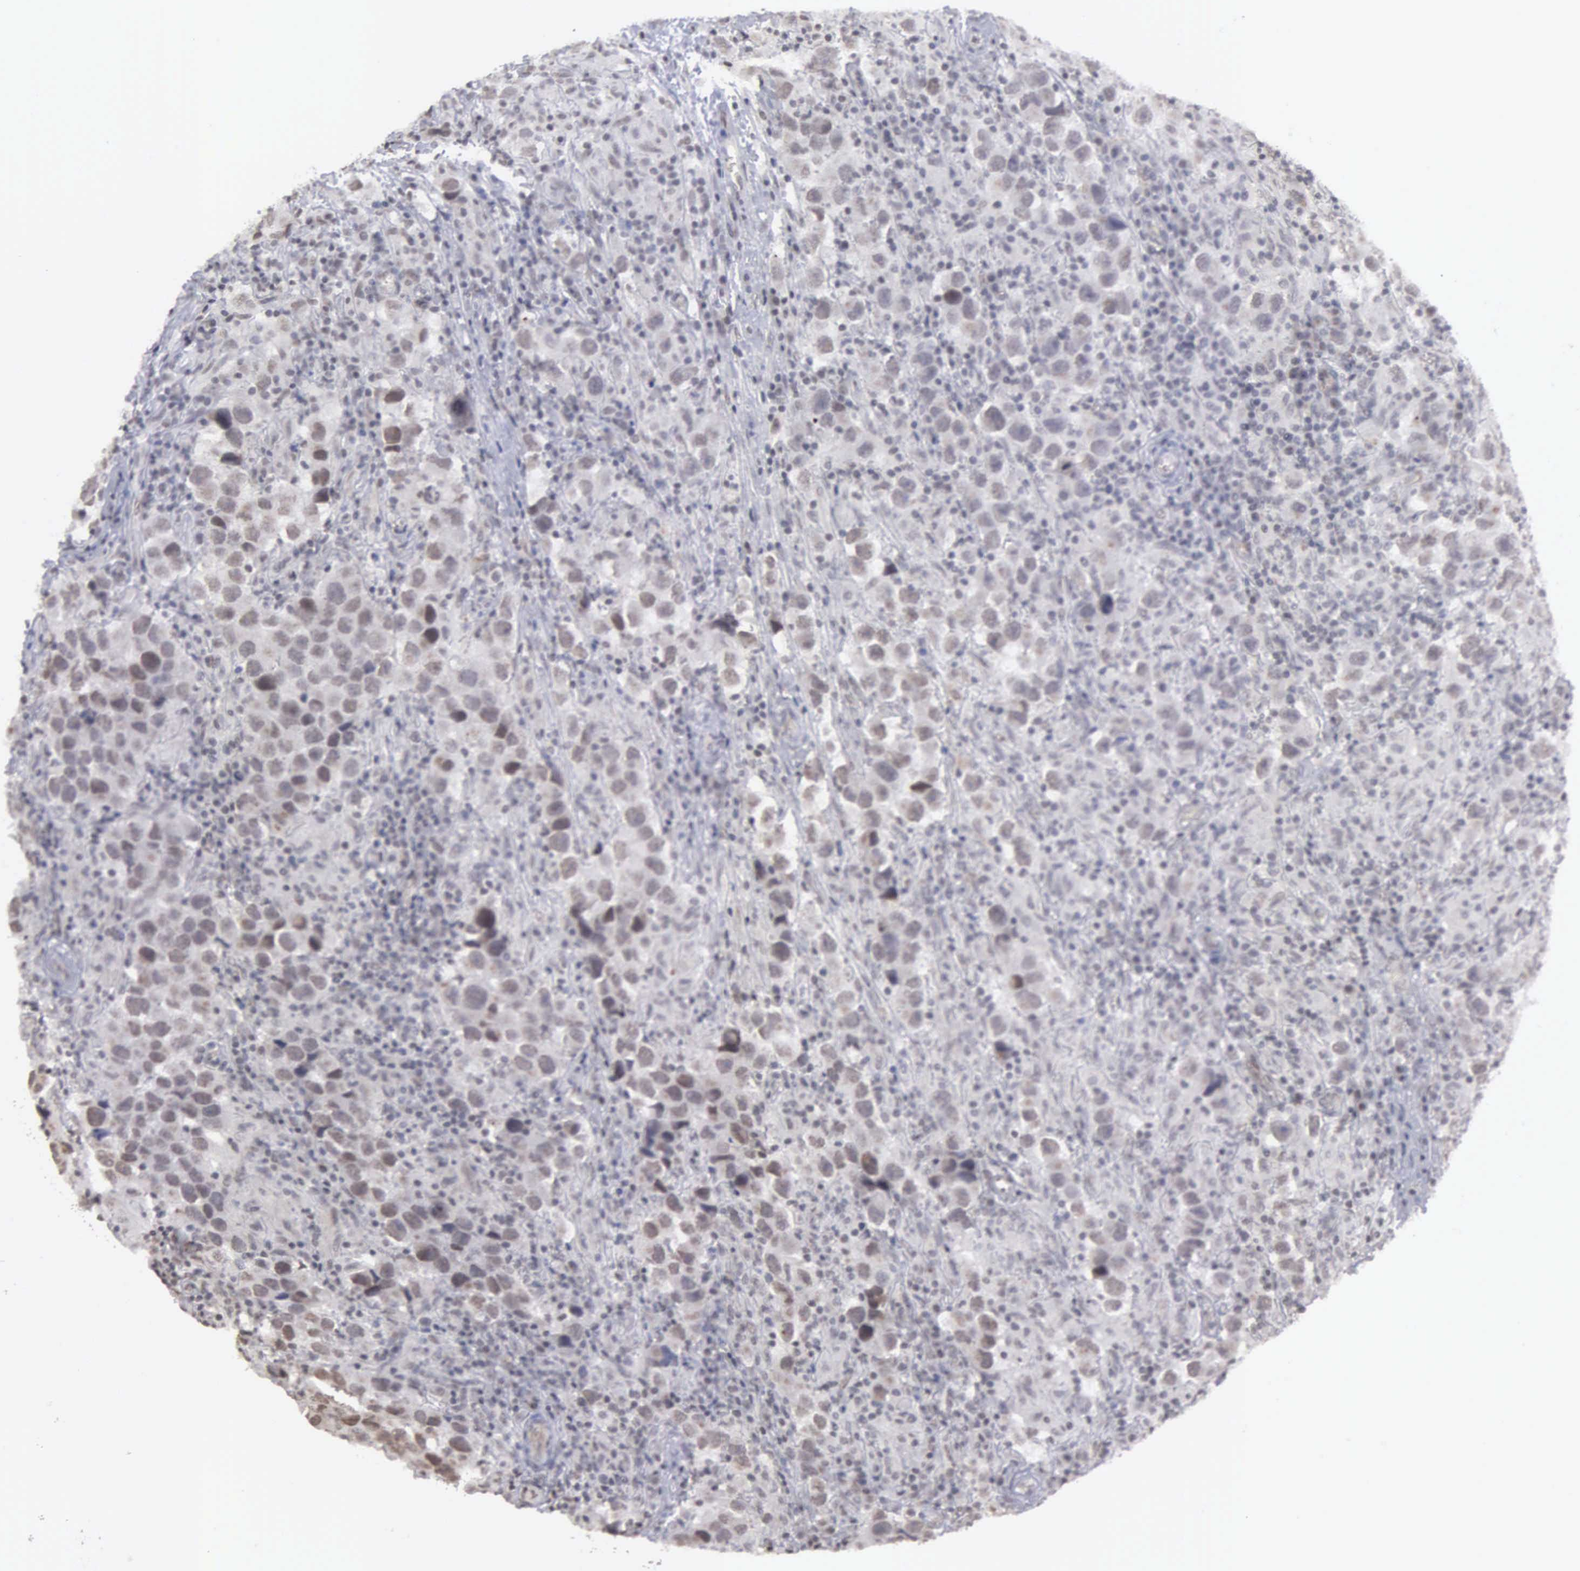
{"staining": {"intensity": "weak", "quantity": "25%-75%", "location": "cytoplasmic/membranous,nuclear"}, "tissue": "testis cancer", "cell_type": "Tumor cells", "image_type": "cancer", "snomed": [{"axis": "morphology", "description": "Carcinoma, Embryonal, NOS"}, {"axis": "topography", "description": "Testis"}], "caption": "Weak cytoplasmic/membranous and nuclear staining is identified in about 25%-75% of tumor cells in testis cancer. (Brightfield microscopy of DAB IHC at high magnification).", "gene": "GTF2A1", "patient": {"sex": "male", "age": 21}}